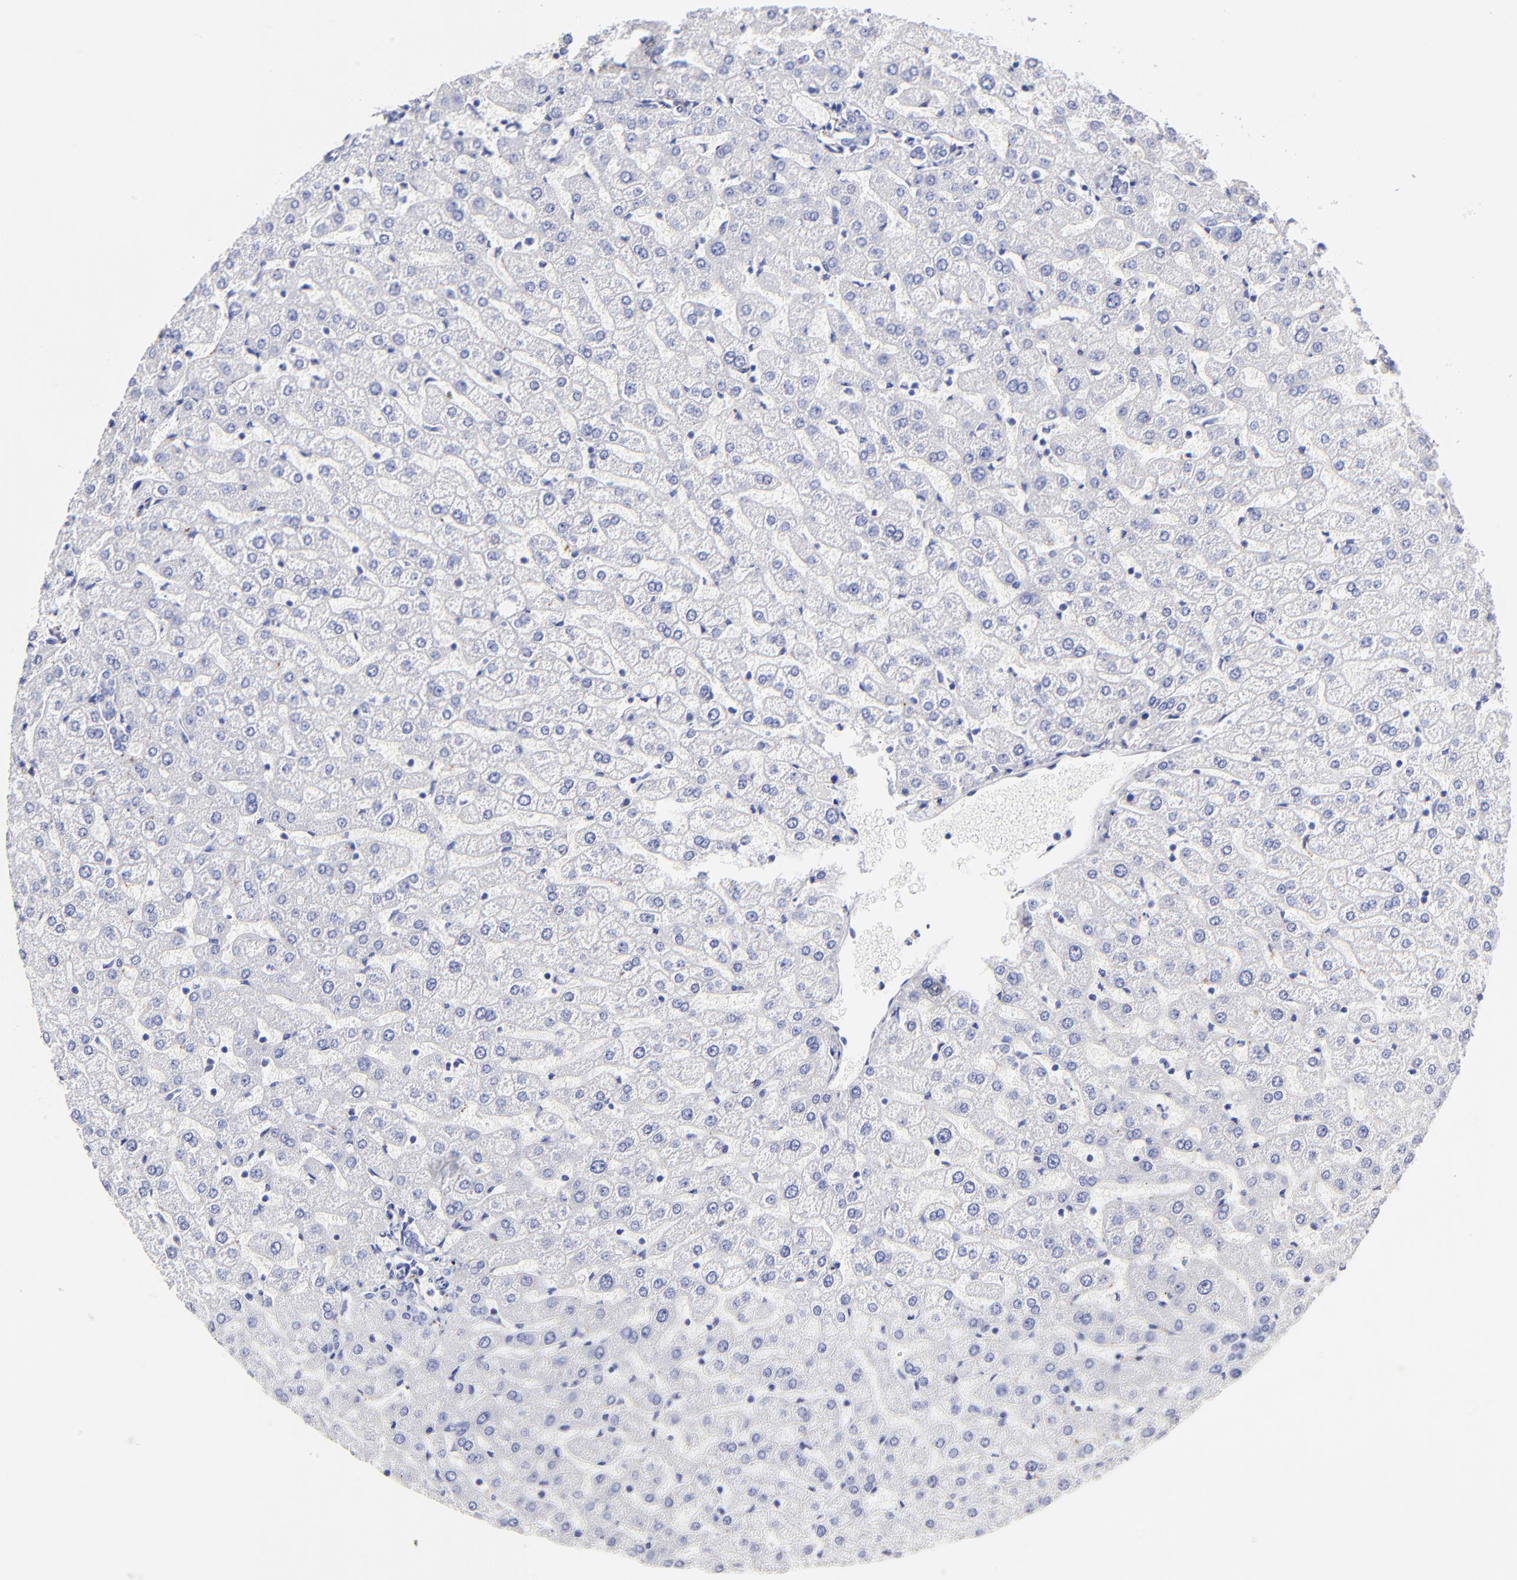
{"staining": {"intensity": "negative", "quantity": "none", "location": "none"}, "tissue": "liver", "cell_type": "Cholangiocytes", "image_type": "normal", "snomed": [{"axis": "morphology", "description": "Normal tissue, NOS"}, {"axis": "morphology", "description": "Fibrosis, NOS"}, {"axis": "topography", "description": "Liver"}], "caption": "Cholangiocytes are negative for brown protein staining in benign liver. Brightfield microscopy of immunohistochemistry stained with DAB (brown) and hematoxylin (blue), captured at high magnification.", "gene": "RAB3A", "patient": {"sex": "female", "age": 29}}